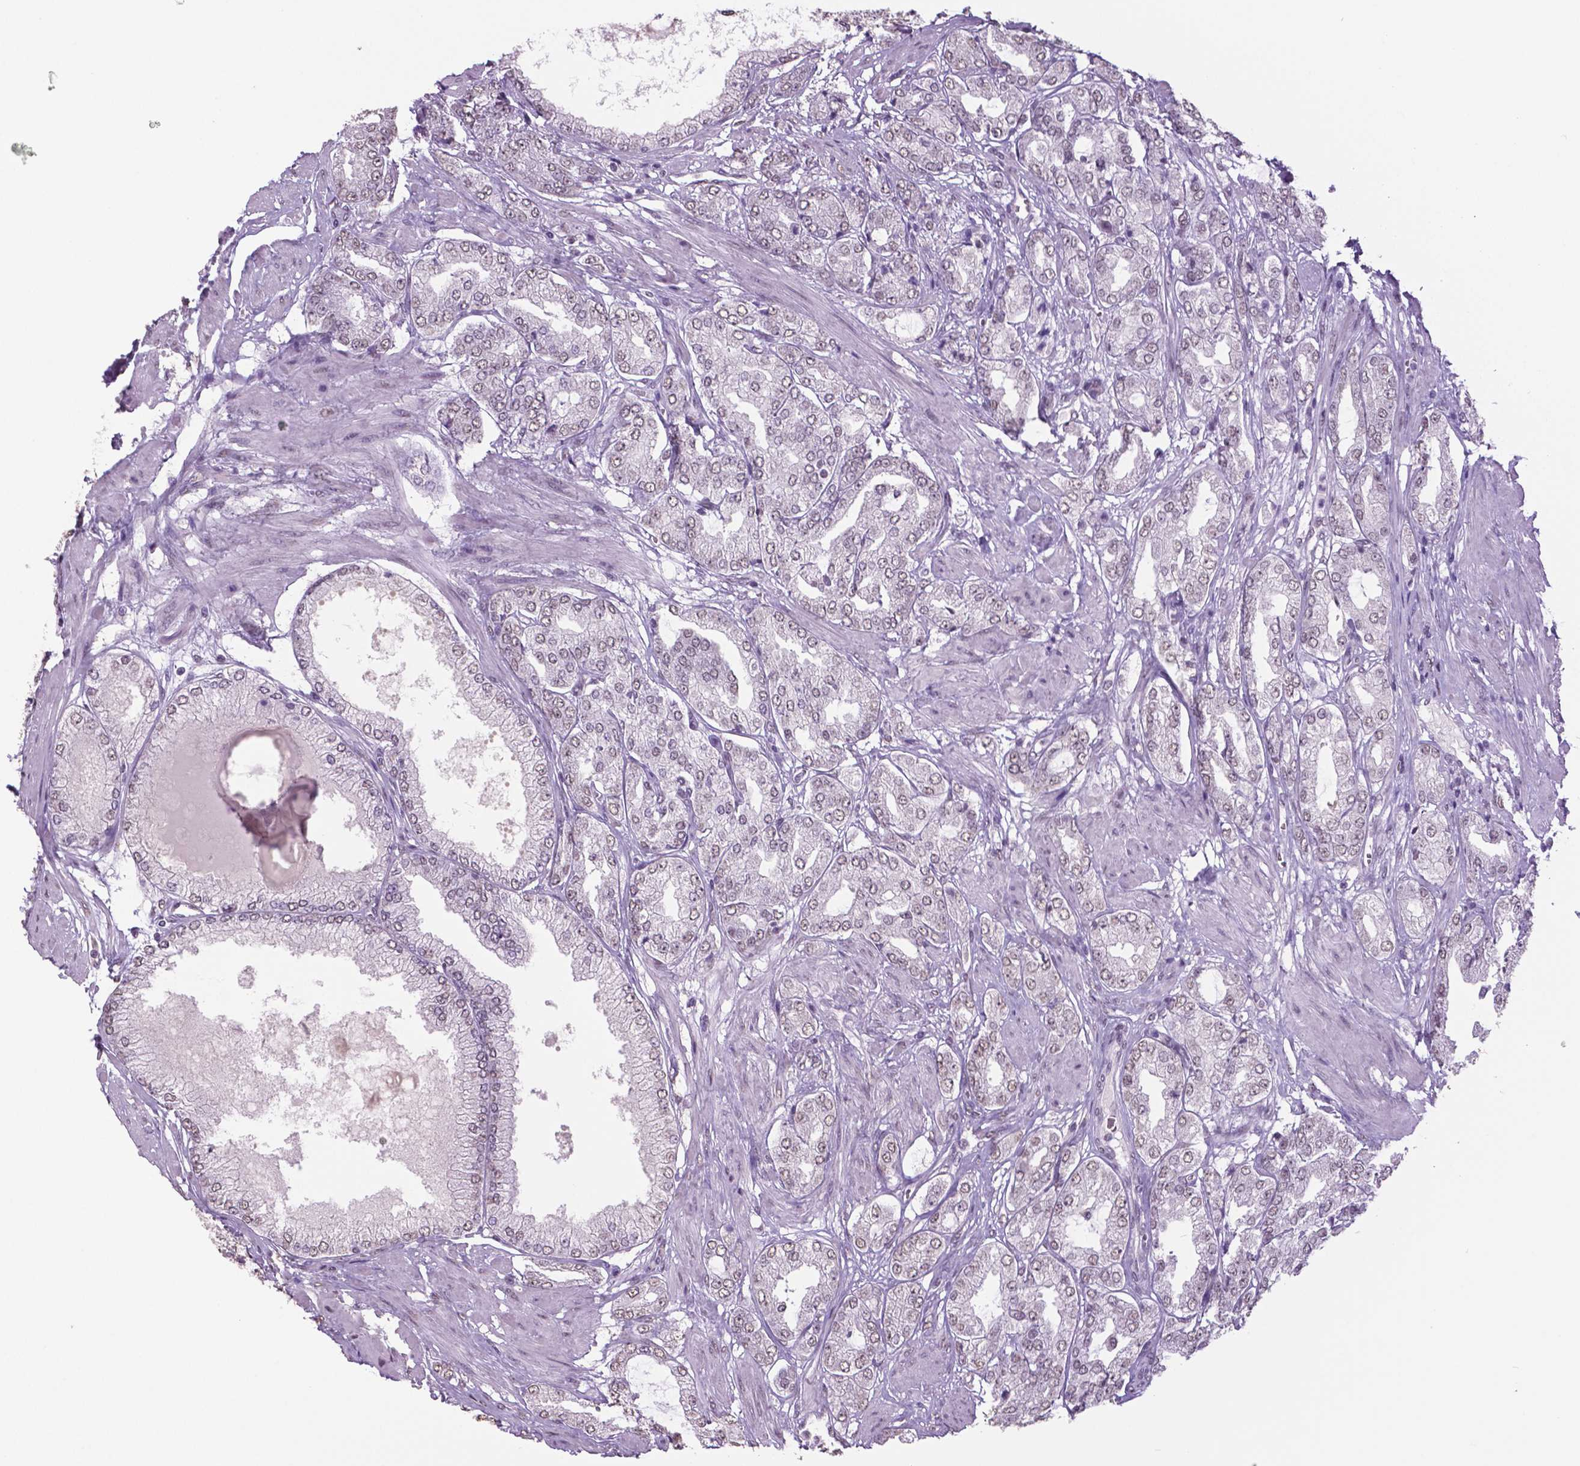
{"staining": {"intensity": "weak", "quantity": "25%-75%", "location": "nuclear"}, "tissue": "prostate cancer", "cell_type": "Tumor cells", "image_type": "cancer", "snomed": [{"axis": "morphology", "description": "Adenocarcinoma, High grade"}, {"axis": "topography", "description": "Prostate"}], "caption": "Human high-grade adenocarcinoma (prostate) stained for a protein (brown) displays weak nuclear positive staining in about 25%-75% of tumor cells.", "gene": "IGF2BP1", "patient": {"sex": "male", "age": 68}}